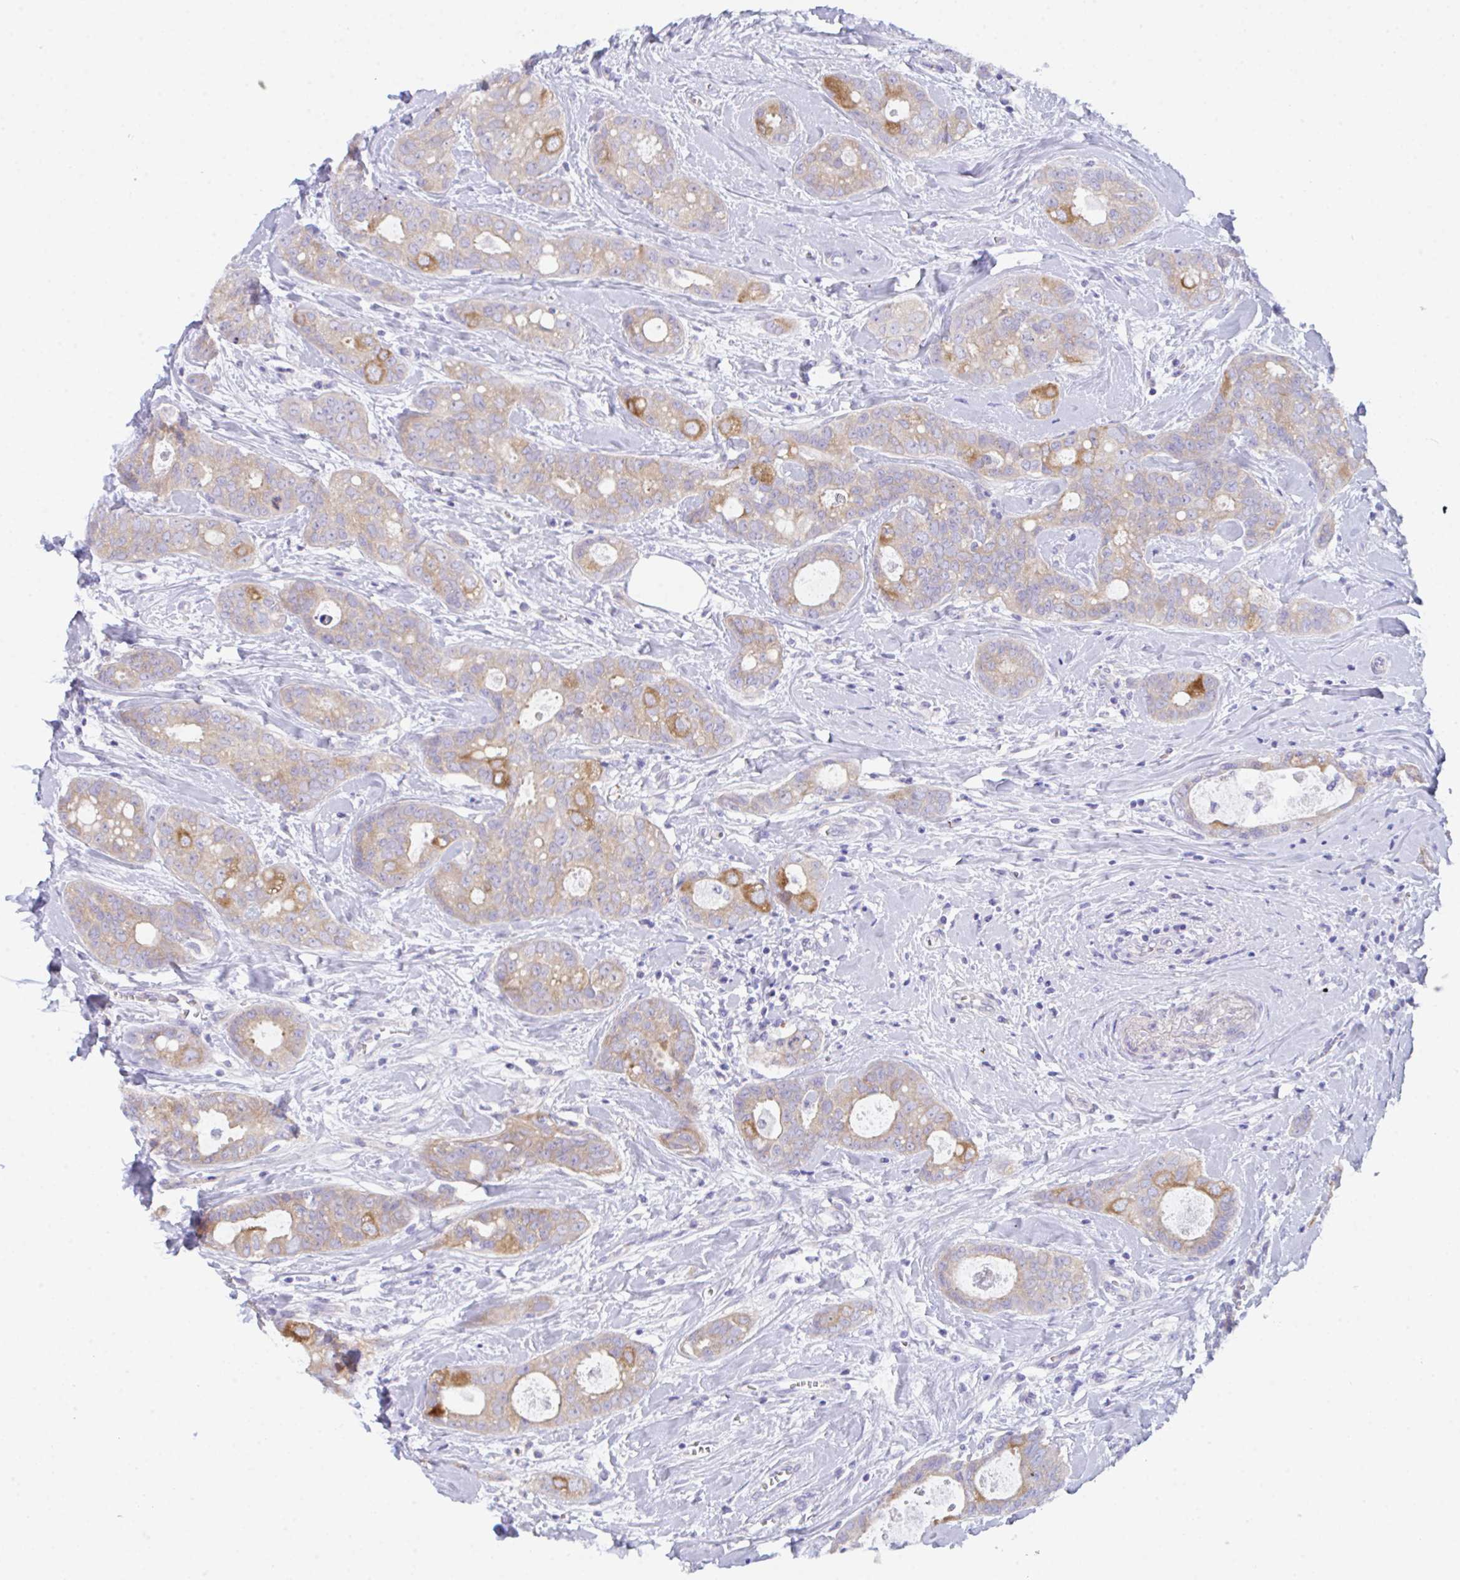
{"staining": {"intensity": "moderate", "quantity": "<25%", "location": "cytoplasmic/membranous"}, "tissue": "breast cancer", "cell_type": "Tumor cells", "image_type": "cancer", "snomed": [{"axis": "morphology", "description": "Duct carcinoma"}, {"axis": "topography", "description": "Breast"}], "caption": "A brown stain labels moderate cytoplasmic/membranous positivity of a protein in infiltrating ductal carcinoma (breast) tumor cells.", "gene": "CEP170B", "patient": {"sex": "female", "age": 45}}